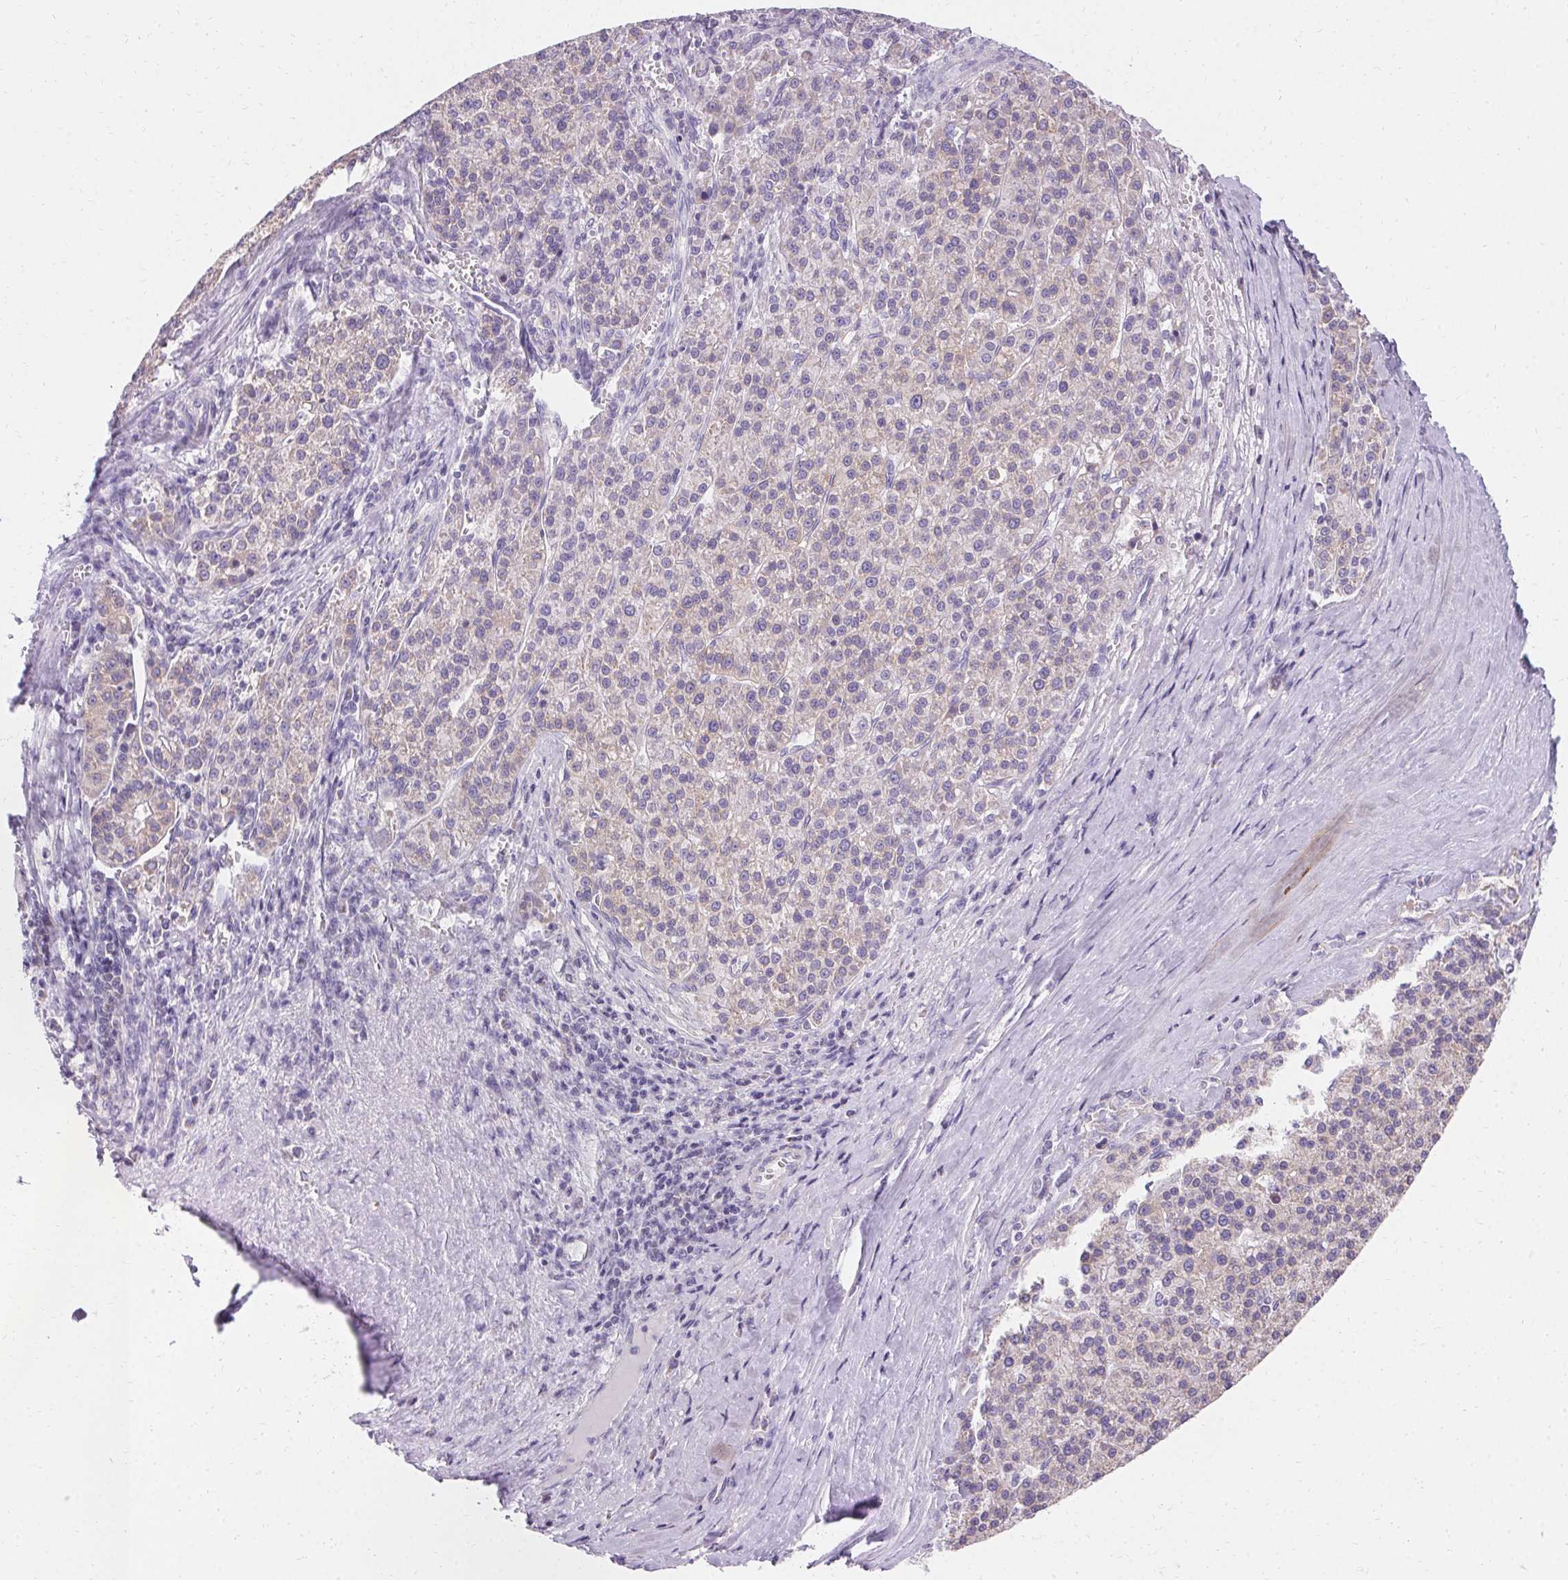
{"staining": {"intensity": "weak", "quantity": "<25%", "location": "cytoplasmic/membranous"}, "tissue": "liver cancer", "cell_type": "Tumor cells", "image_type": "cancer", "snomed": [{"axis": "morphology", "description": "Carcinoma, Hepatocellular, NOS"}, {"axis": "topography", "description": "Liver"}], "caption": "Immunohistochemistry image of neoplastic tissue: human hepatocellular carcinoma (liver) stained with DAB exhibits no significant protein expression in tumor cells.", "gene": "ASGR2", "patient": {"sex": "female", "age": 58}}